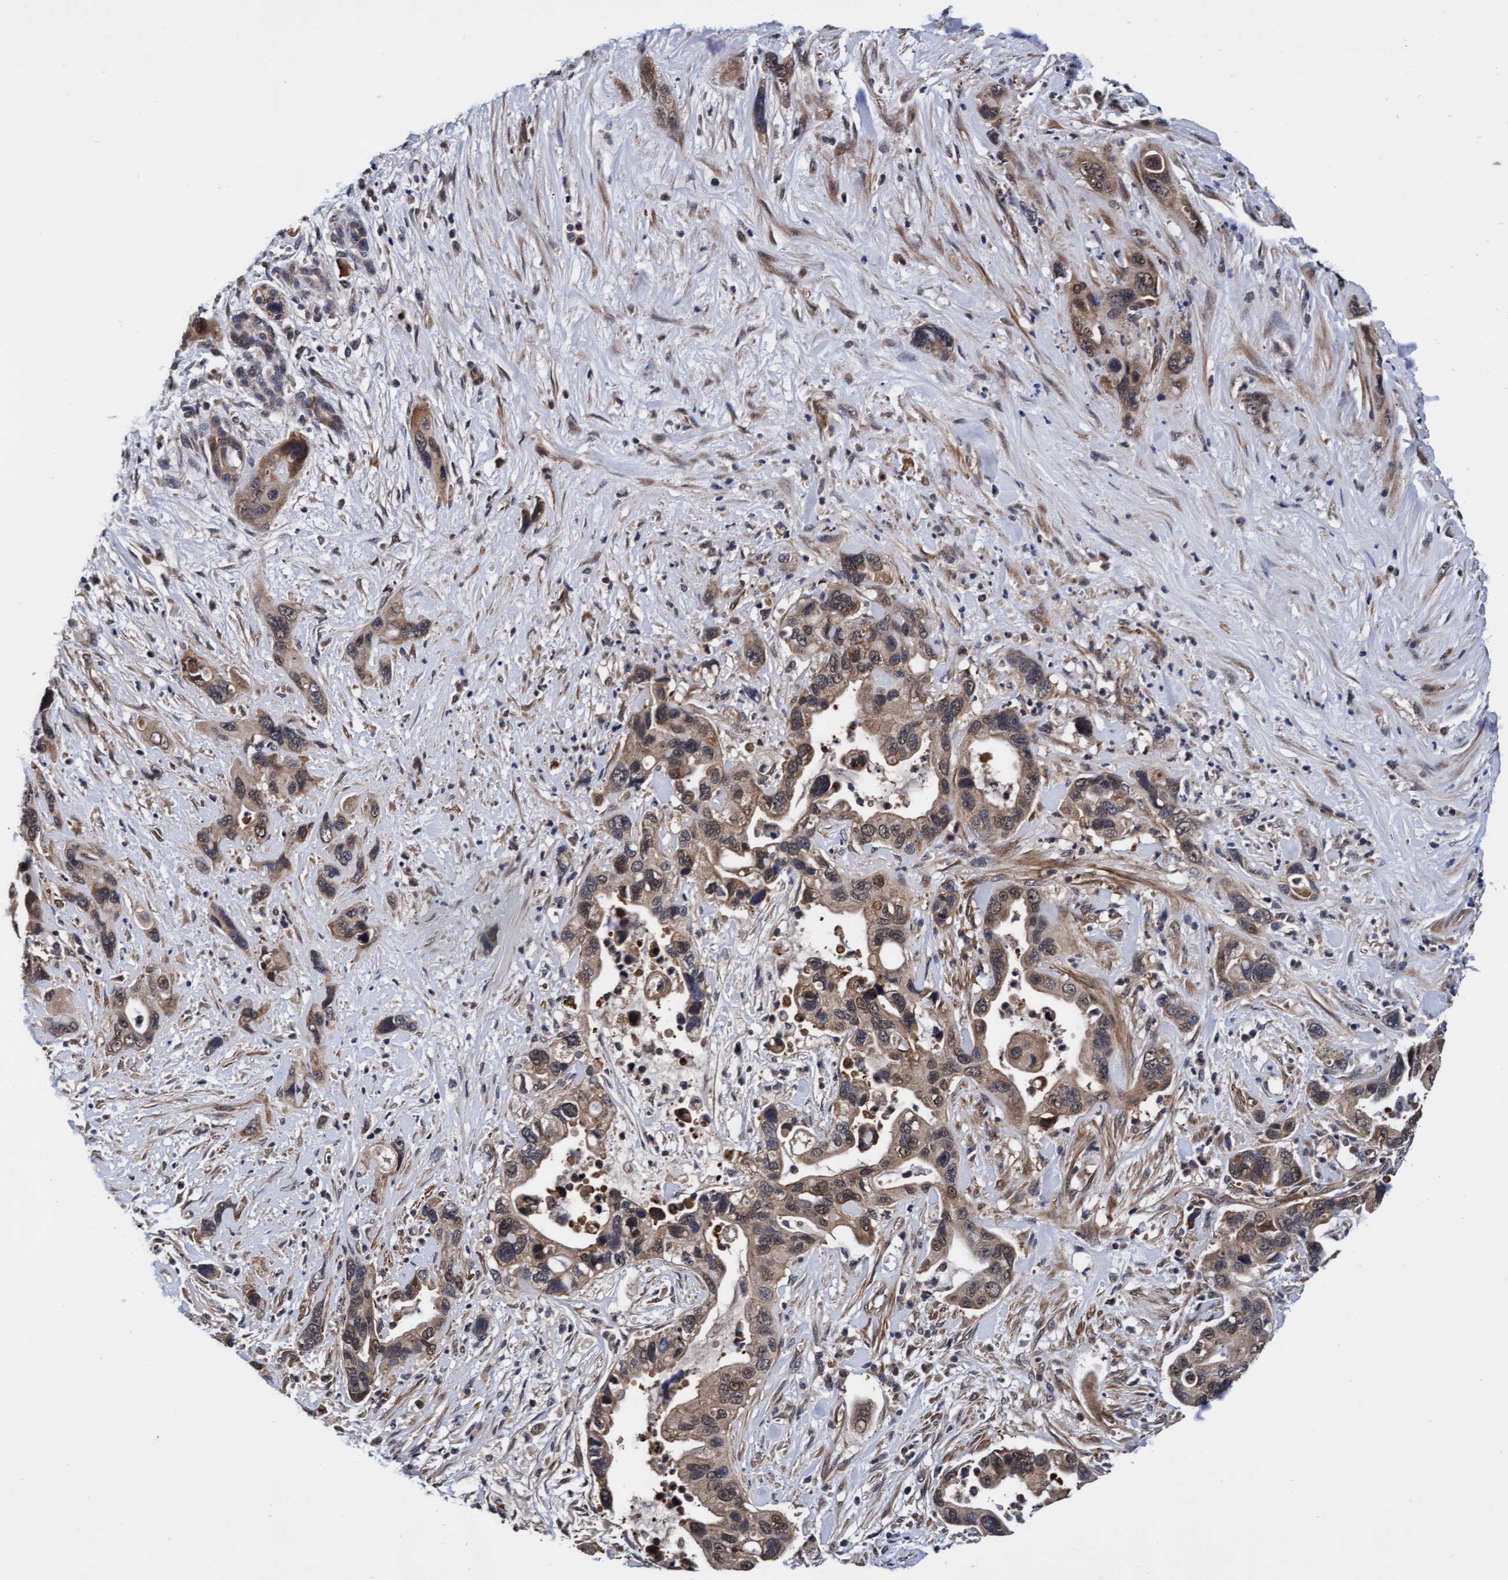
{"staining": {"intensity": "moderate", "quantity": ">75%", "location": "cytoplasmic/membranous"}, "tissue": "pancreatic cancer", "cell_type": "Tumor cells", "image_type": "cancer", "snomed": [{"axis": "morphology", "description": "Adenocarcinoma, NOS"}, {"axis": "topography", "description": "Pancreas"}], "caption": "Moderate cytoplasmic/membranous staining for a protein is identified in about >75% of tumor cells of pancreatic cancer using immunohistochemistry.", "gene": "EFCAB13", "patient": {"sex": "female", "age": 70}}